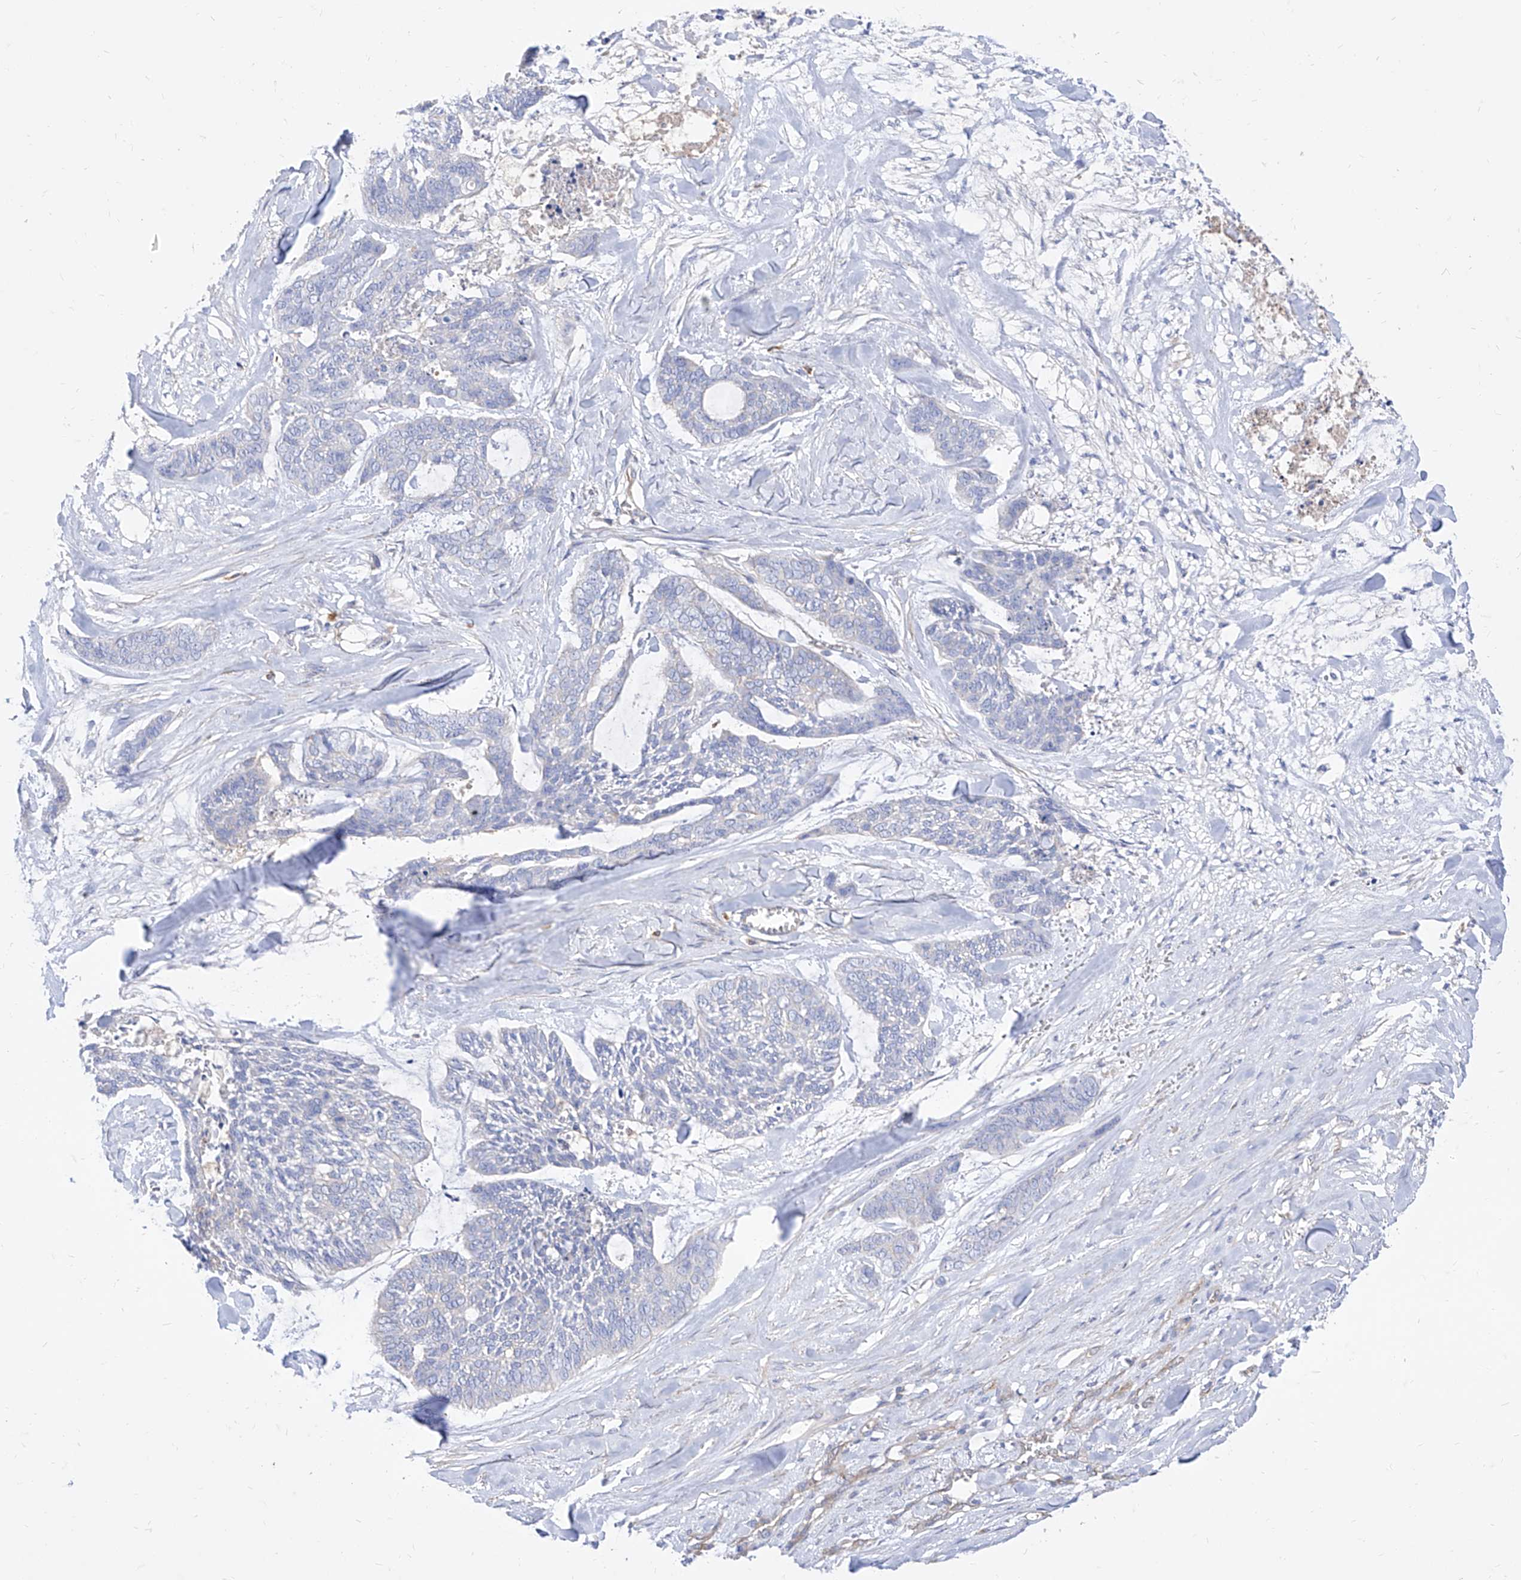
{"staining": {"intensity": "negative", "quantity": "none", "location": "none"}, "tissue": "skin cancer", "cell_type": "Tumor cells", "image_type": "cancer", "snomed": [{"axis": "morphology", "description": "Basal cell carcinoma"}, {"axis": "topography", "description": "Skin"}], "caption": "Micrograph shows no protein positivity in tumor cells of skin basal cell carcinoma tissue.", "gene": "C1orf74", "patient": {"sex": "female", "age": 64}}